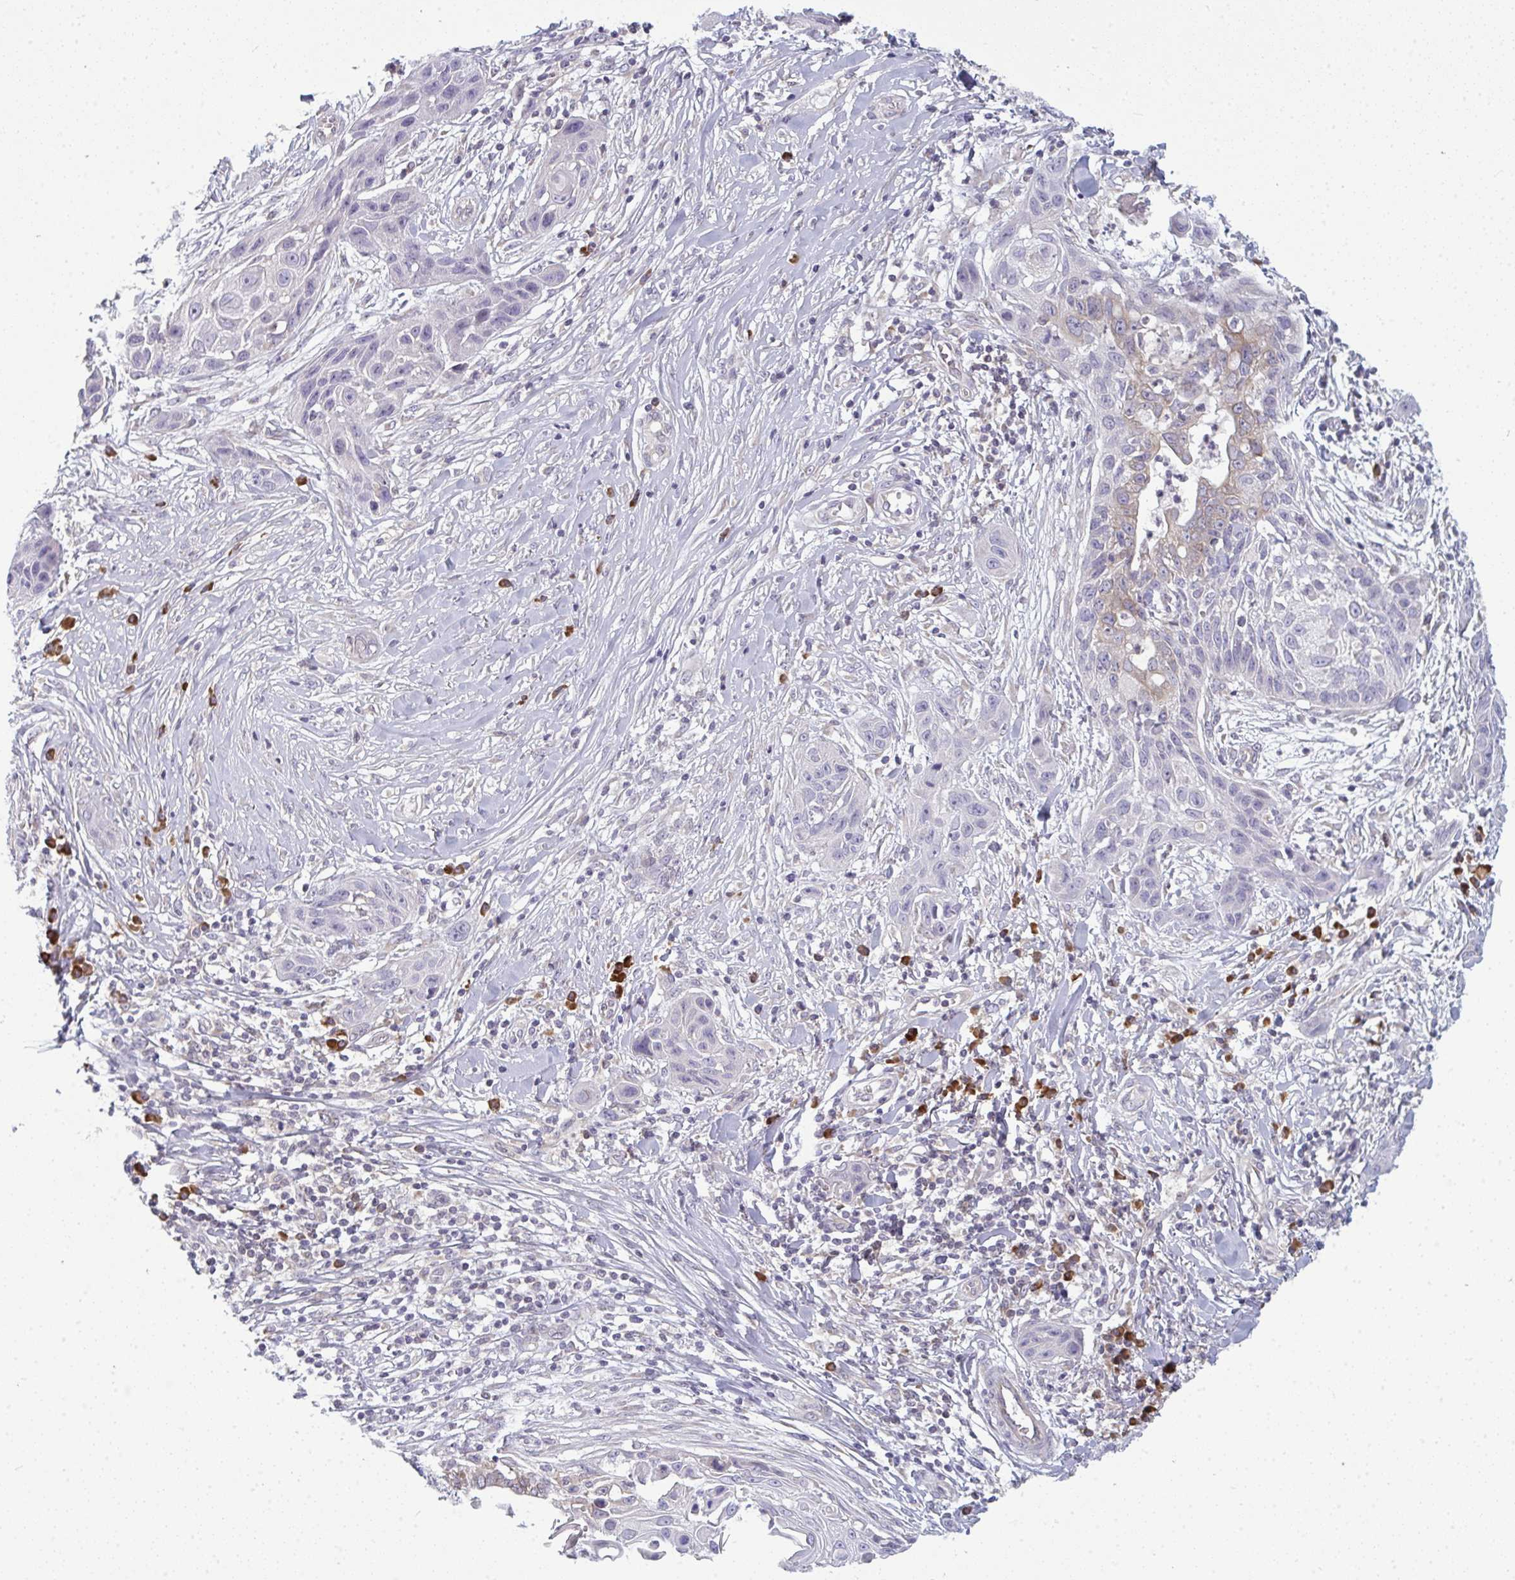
{"staining": {"intensity": "weak", "quantity": "<25%", "location": "cytoplasmic/membranous"}, "tissue": "skin cancer", "cell_type": "Tumor cells", "image_type": "cancer", "snomed": [{"axis": "morphology", "description": "Squamous cell carcinoma, NOS"}, {"axis": "topography", "description": "Skin"}, {"axis": "topography", "description": "Vulva"}], "caption": "Tumor cells are negative for protein expression in human skin cancer (squamous cell carcinoma).", "gene": "LYSMD4", "patient": {"sex": "female", "age": 83}}